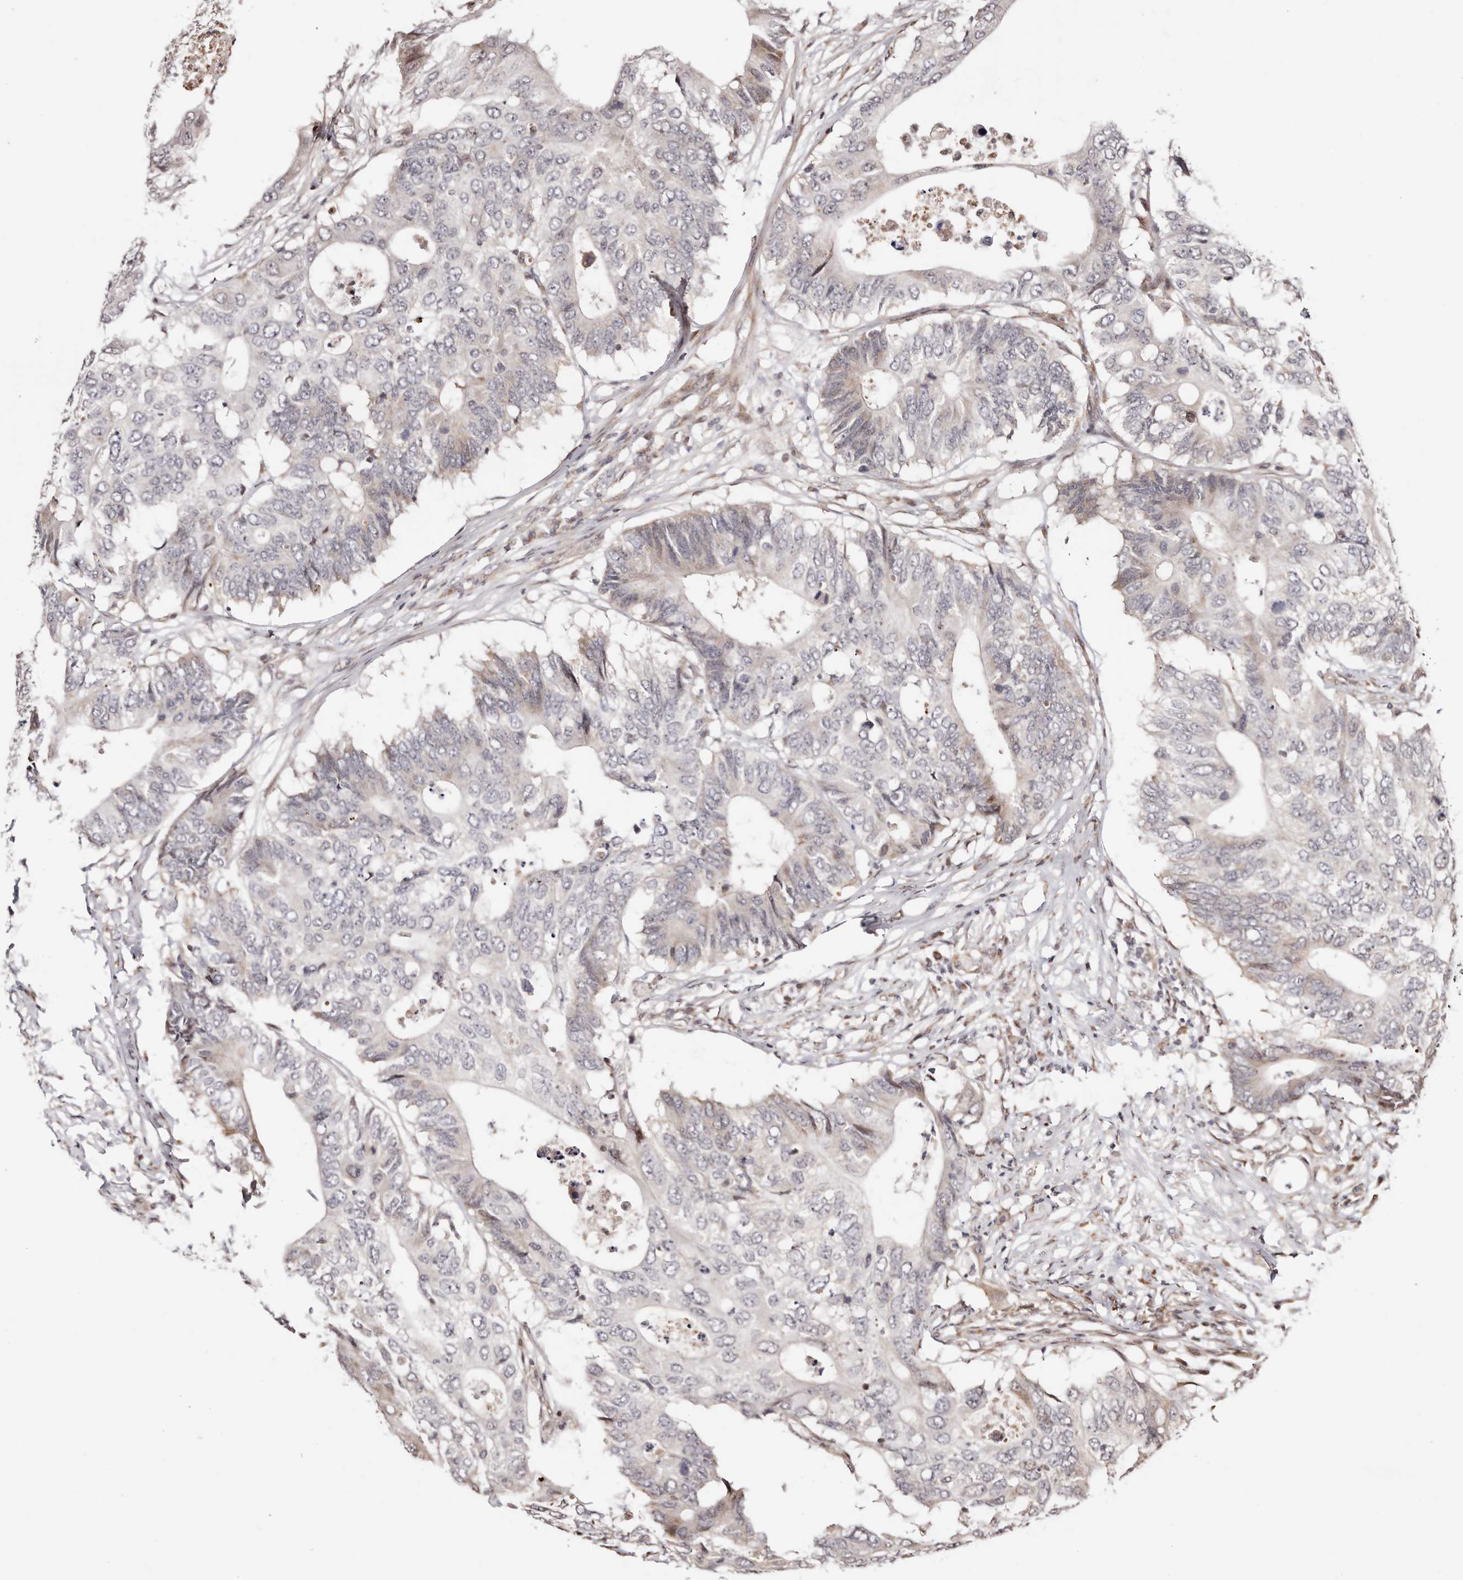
{"staining": {"intensity": "negative", "quantity": "none", "location": "none"}, "tissue": "colorectal cancer", "cell_type": "Tumor cells", "image_type": "cancer", "snomed": [{"axis": "morphology", "description": "Adenocarcinoma, NOS"}, {"axis": "topography", "description": "Colon"}], "caption": "A photomicrograph of human colorectal cancer (adenocarcinoma) is negative for staining in tumor cells. The staining was performed using DAB (3,3'-diaminobenzidine) to visualize the protein expression in brown, while the nuclei were stained in blue with hematoxylin (Magnification: 20x).", "gene": "HIVEP3", "patient": {"sex": "male", "age": 71}}